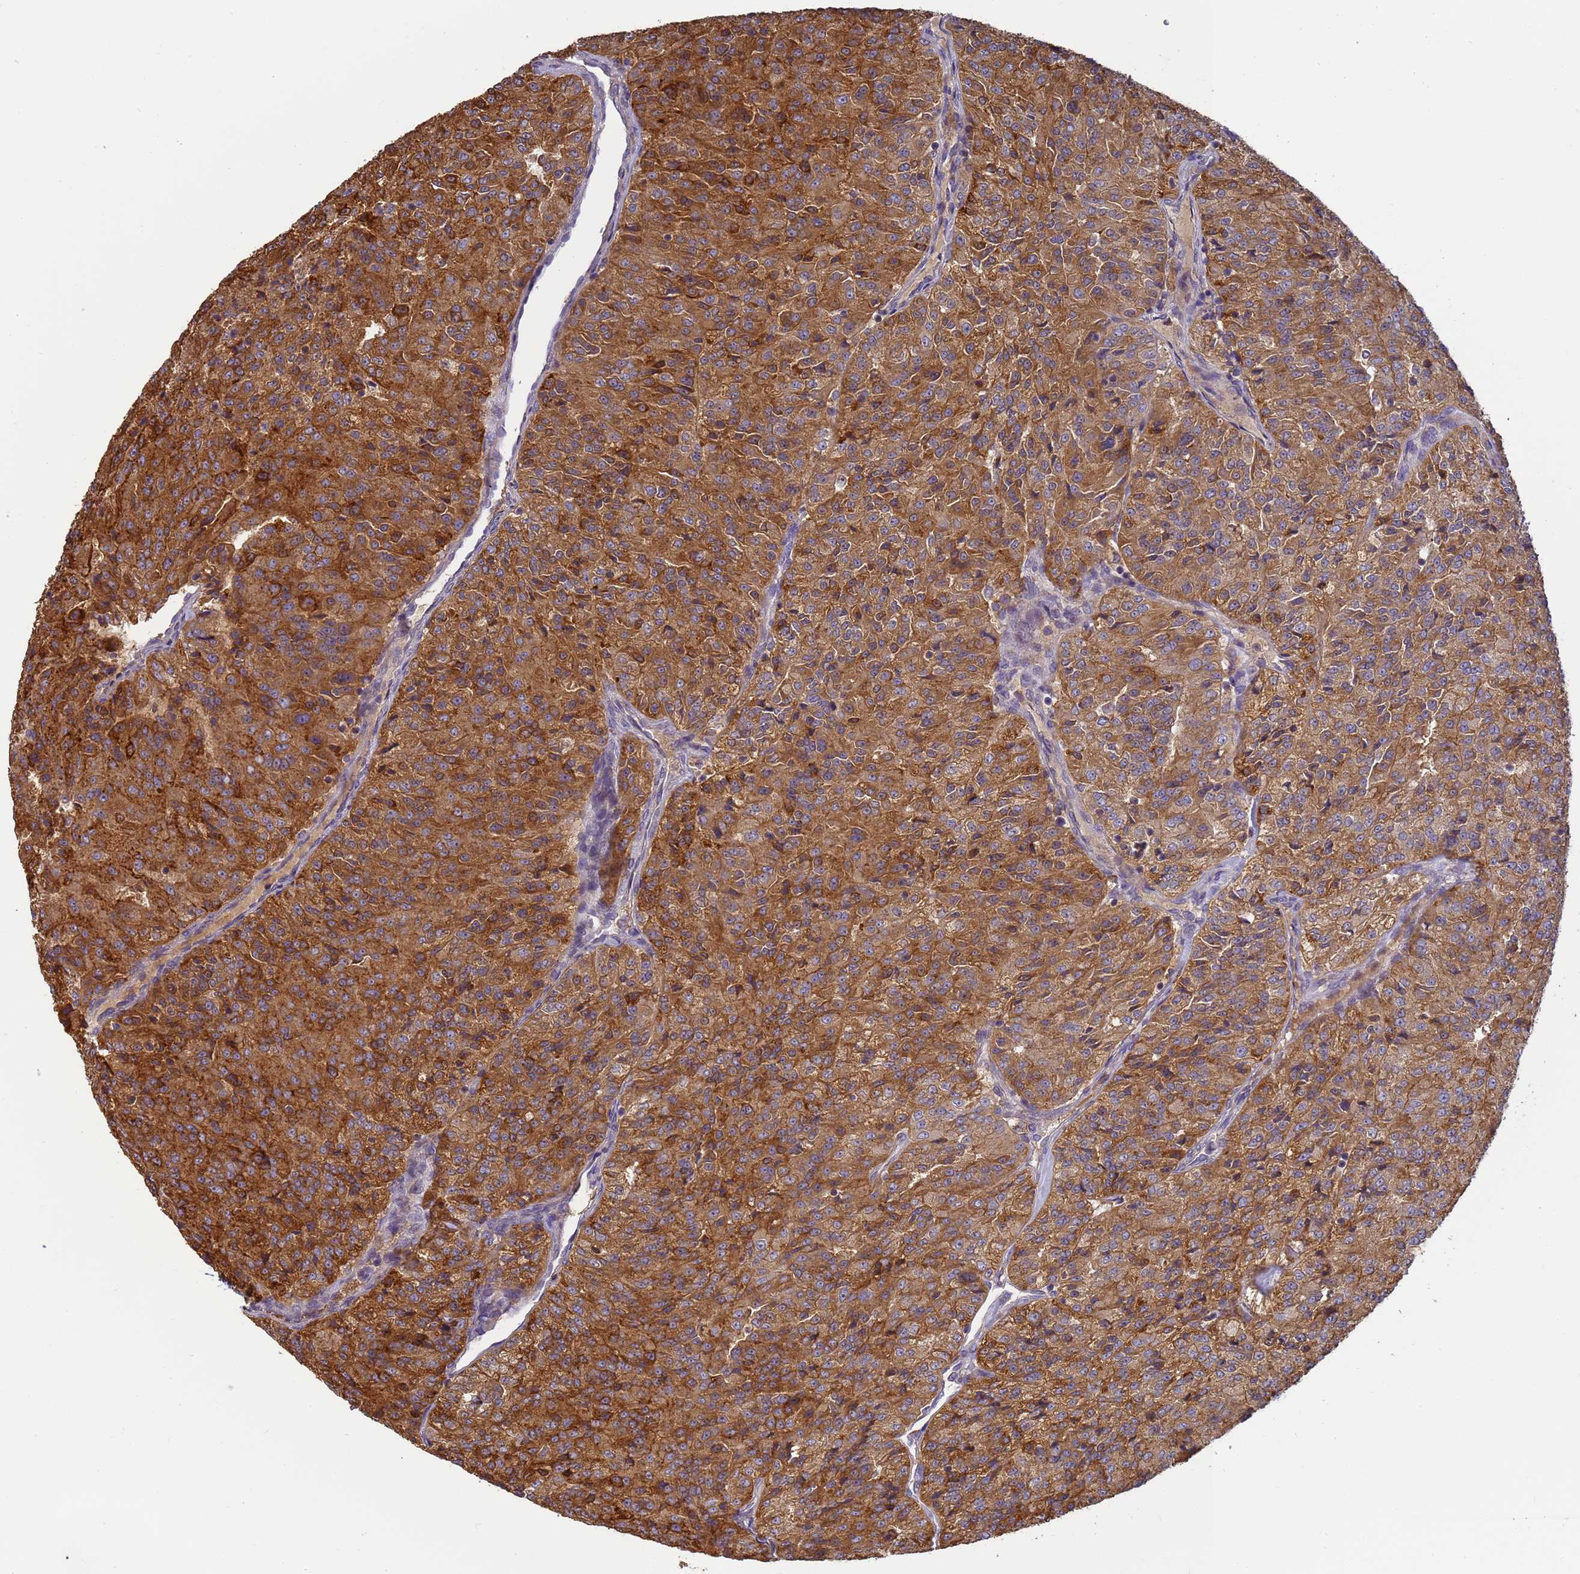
{"staining": {"intensity": "strong", "quantity": ">75%", "location": "cytoplasmic/membranous"}, "tissue": "renal cancer", "cell_type": "Tumor cells", "image_type": "cancer", "snomed": [{"axis": "morphology", "description": "Adenocarcinoma, NOS"}, {"axis": "topography", "description": "Kidney"}], "caption": "Human renal cancer (adenocarcinoma) stained for a protein (brown) shows strong cytoplasmic/membranous positive staining in about >75% of tumor cells.", "gene": "M6PR", "patient": {"sex": "female", "age": 63}}